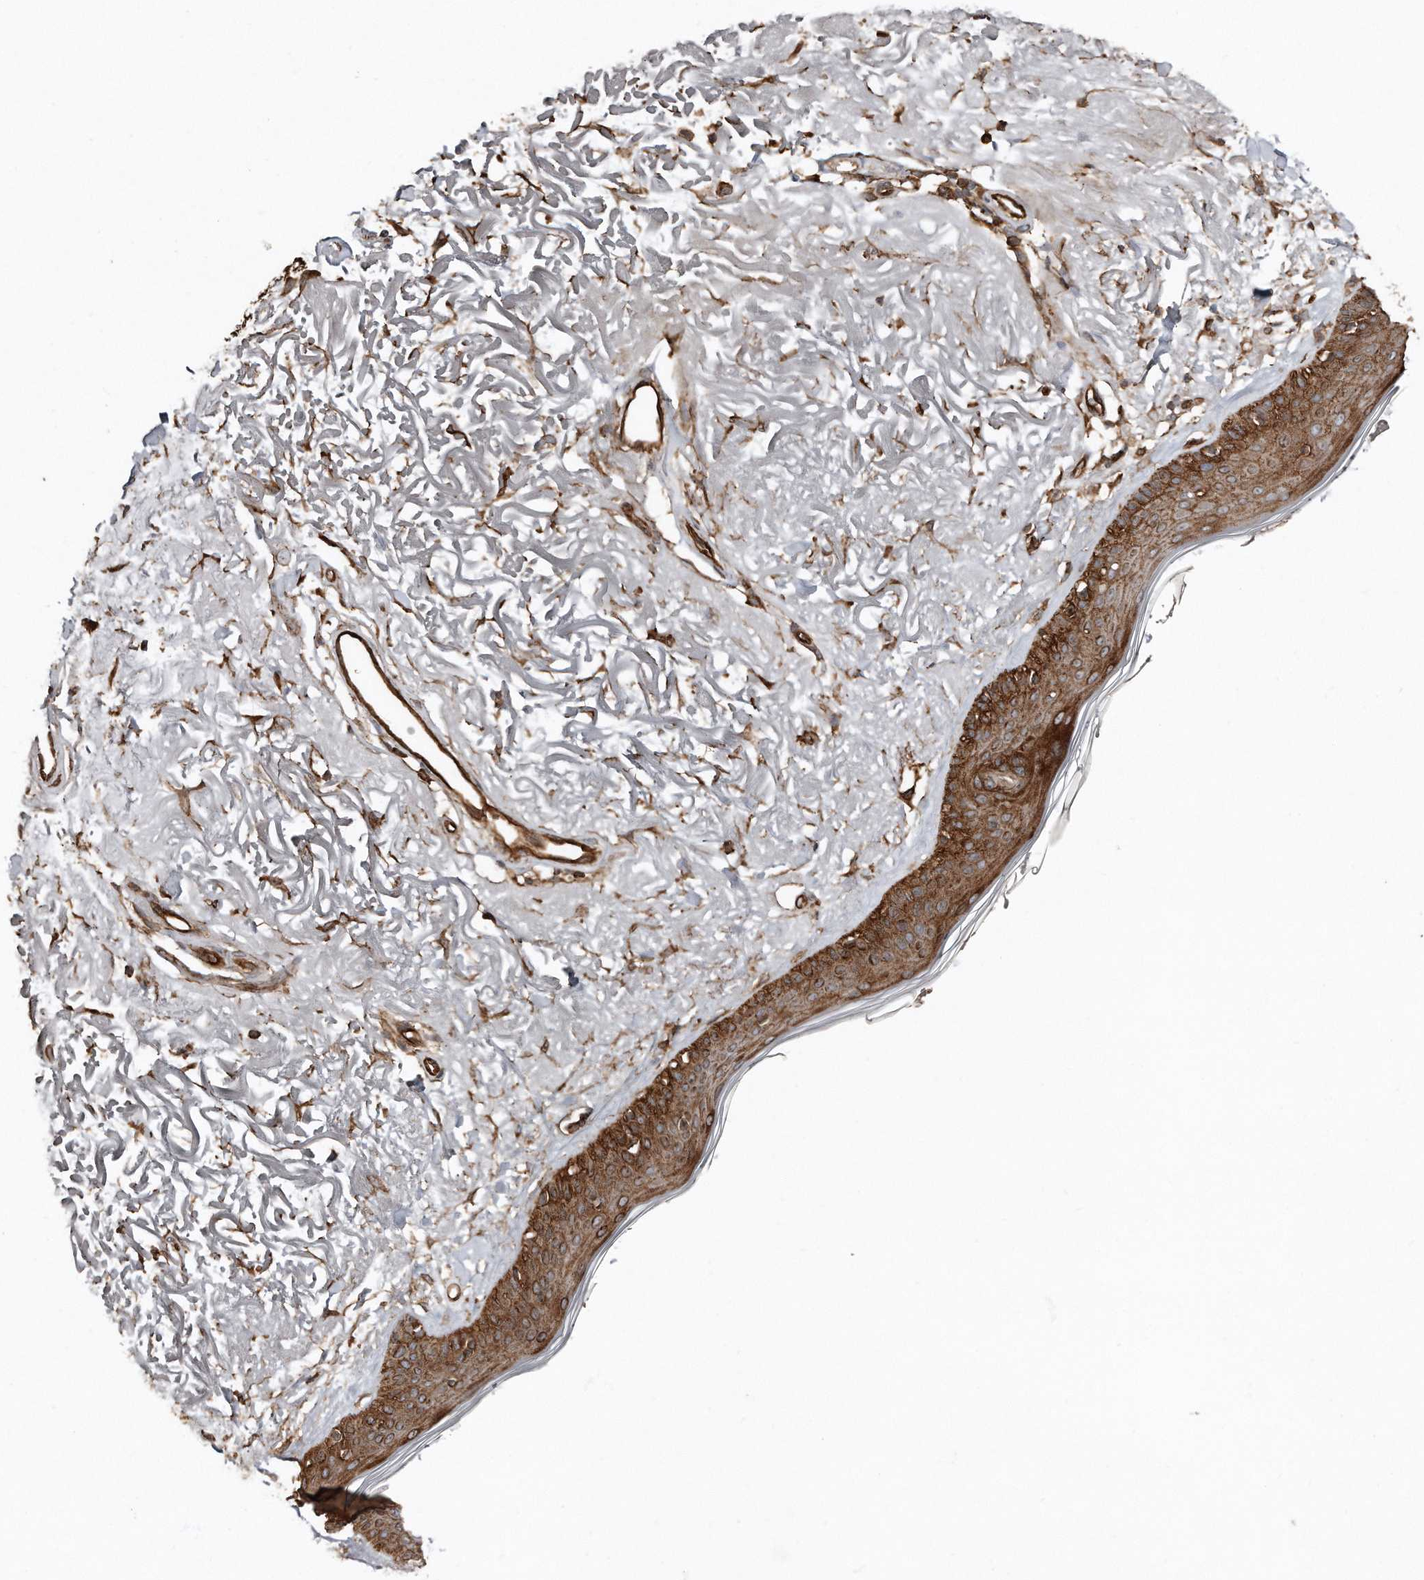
{"staining": {"intensity": "strong", "quantity": ">75%", "location": "cytoplasmic/membranous"}, "tissue": "skin", "cell_type": "Fibroblasts", "image_type": "normal", "snomed": [{"axis": "morphology", "description": "Normal tissue, NOS"}, {"axis": "topography", "description": "Skin"}, {"axis": "topography", "description": "Skeletal muscle"}], "caption": "Benign skin was stained to show a protein in brown. There is high levels of strong cytoplasmic/membranous staining in about >75% of fibroblasts.", "gene": "SNAP47", "patient": {"sex": "male", "age": 83}}